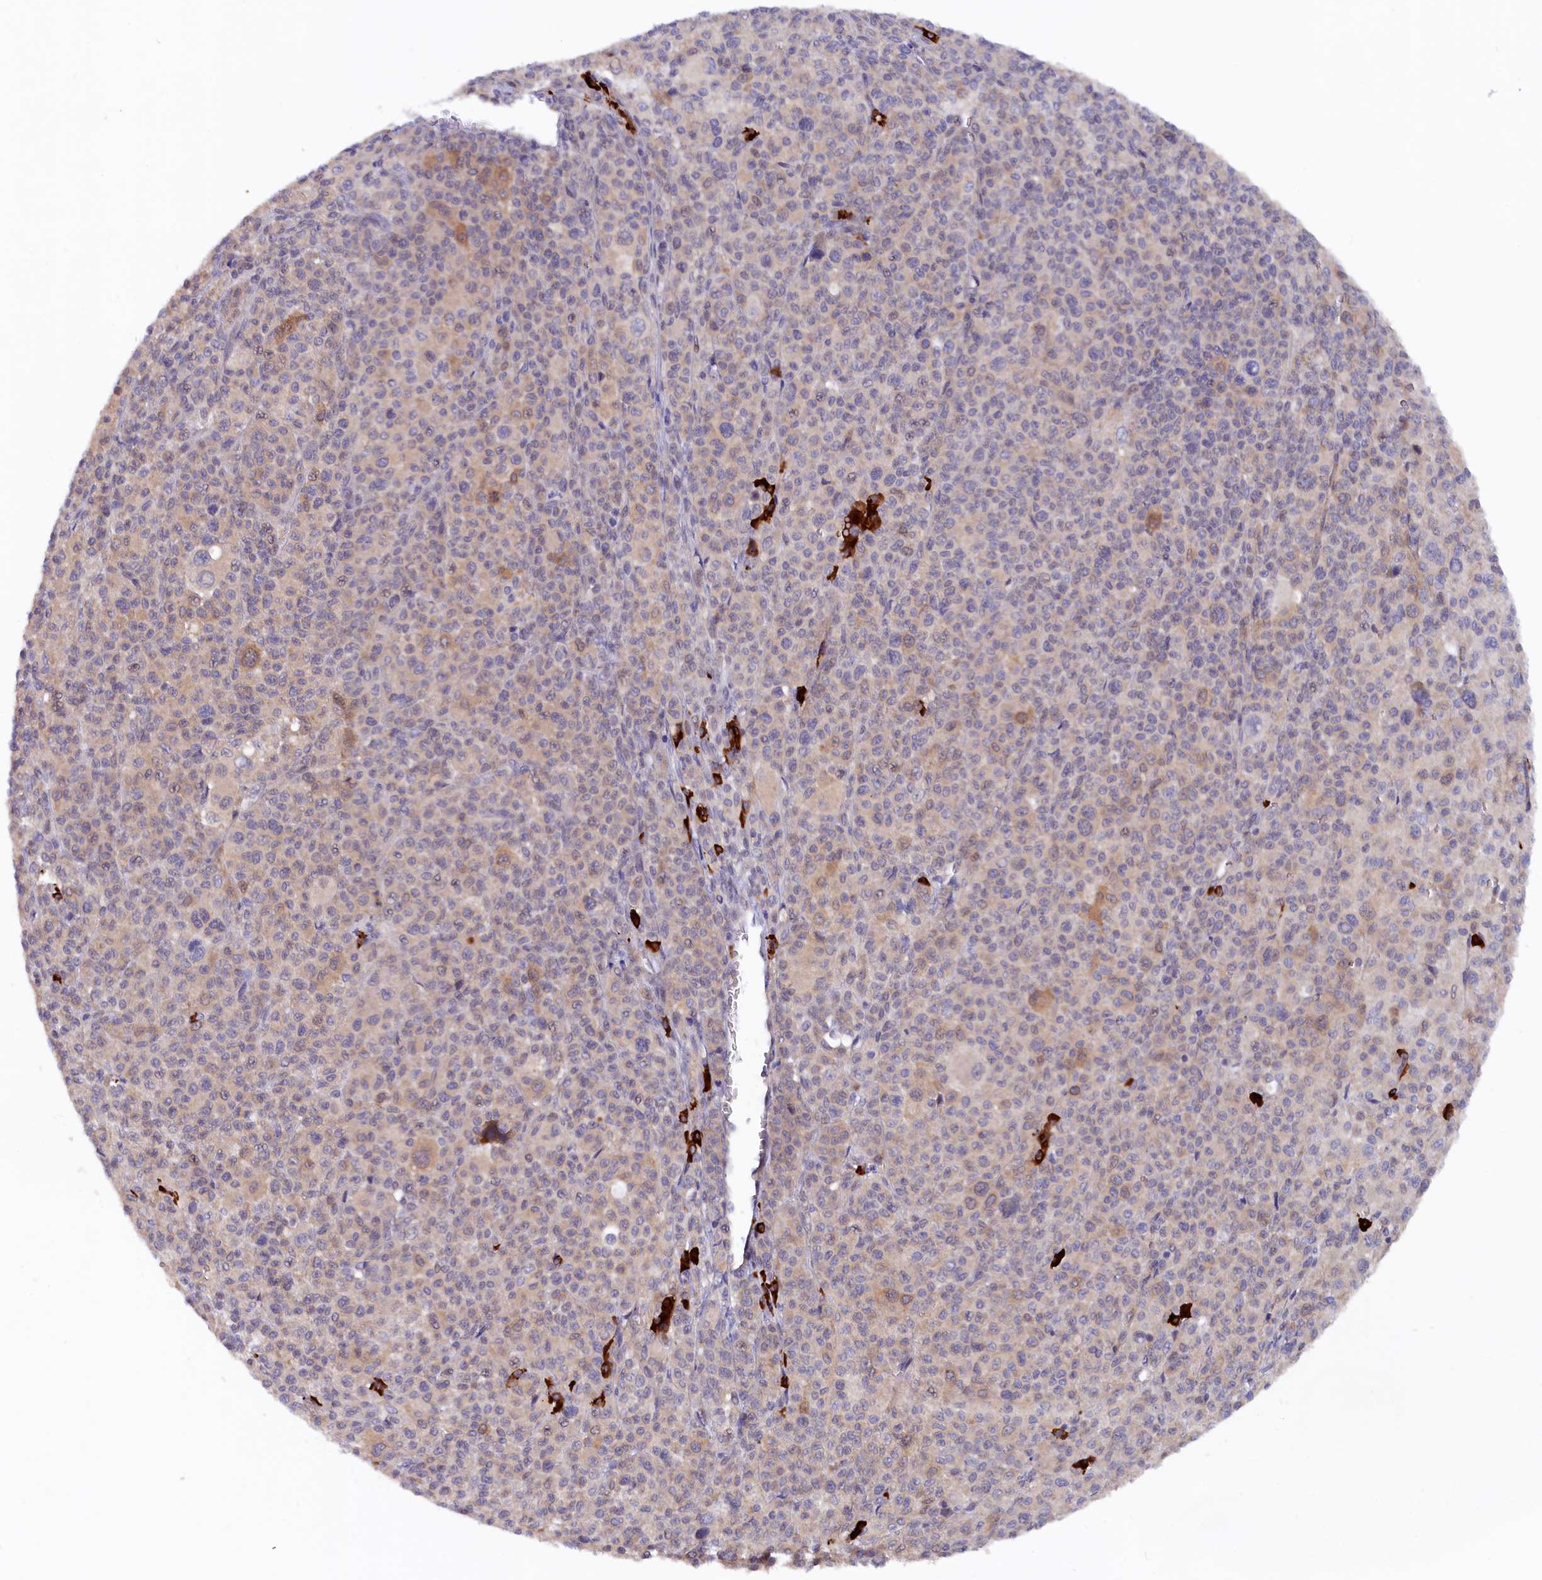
{"staining": {"intensity": "moderate", "quantity": "<25%", "location": "cytoplasmic/membranous"}, "tissue": "melanoma", "cell_type": "Tumor cells", "image_type": "cancer", "snomed": [{"axis": "morphology", "description": "Malignant melanoma, Metastatic site"}, {"axis": "topography", "description": "Skin"}], "caption": "Immunohistochemical staining of melanoma exhibits moderate cytoplasmic/membranous protein expression in approximately <25% of tumor cells.", "gene": "JPT2", "patient": {"sex": "female", "age": 74}}